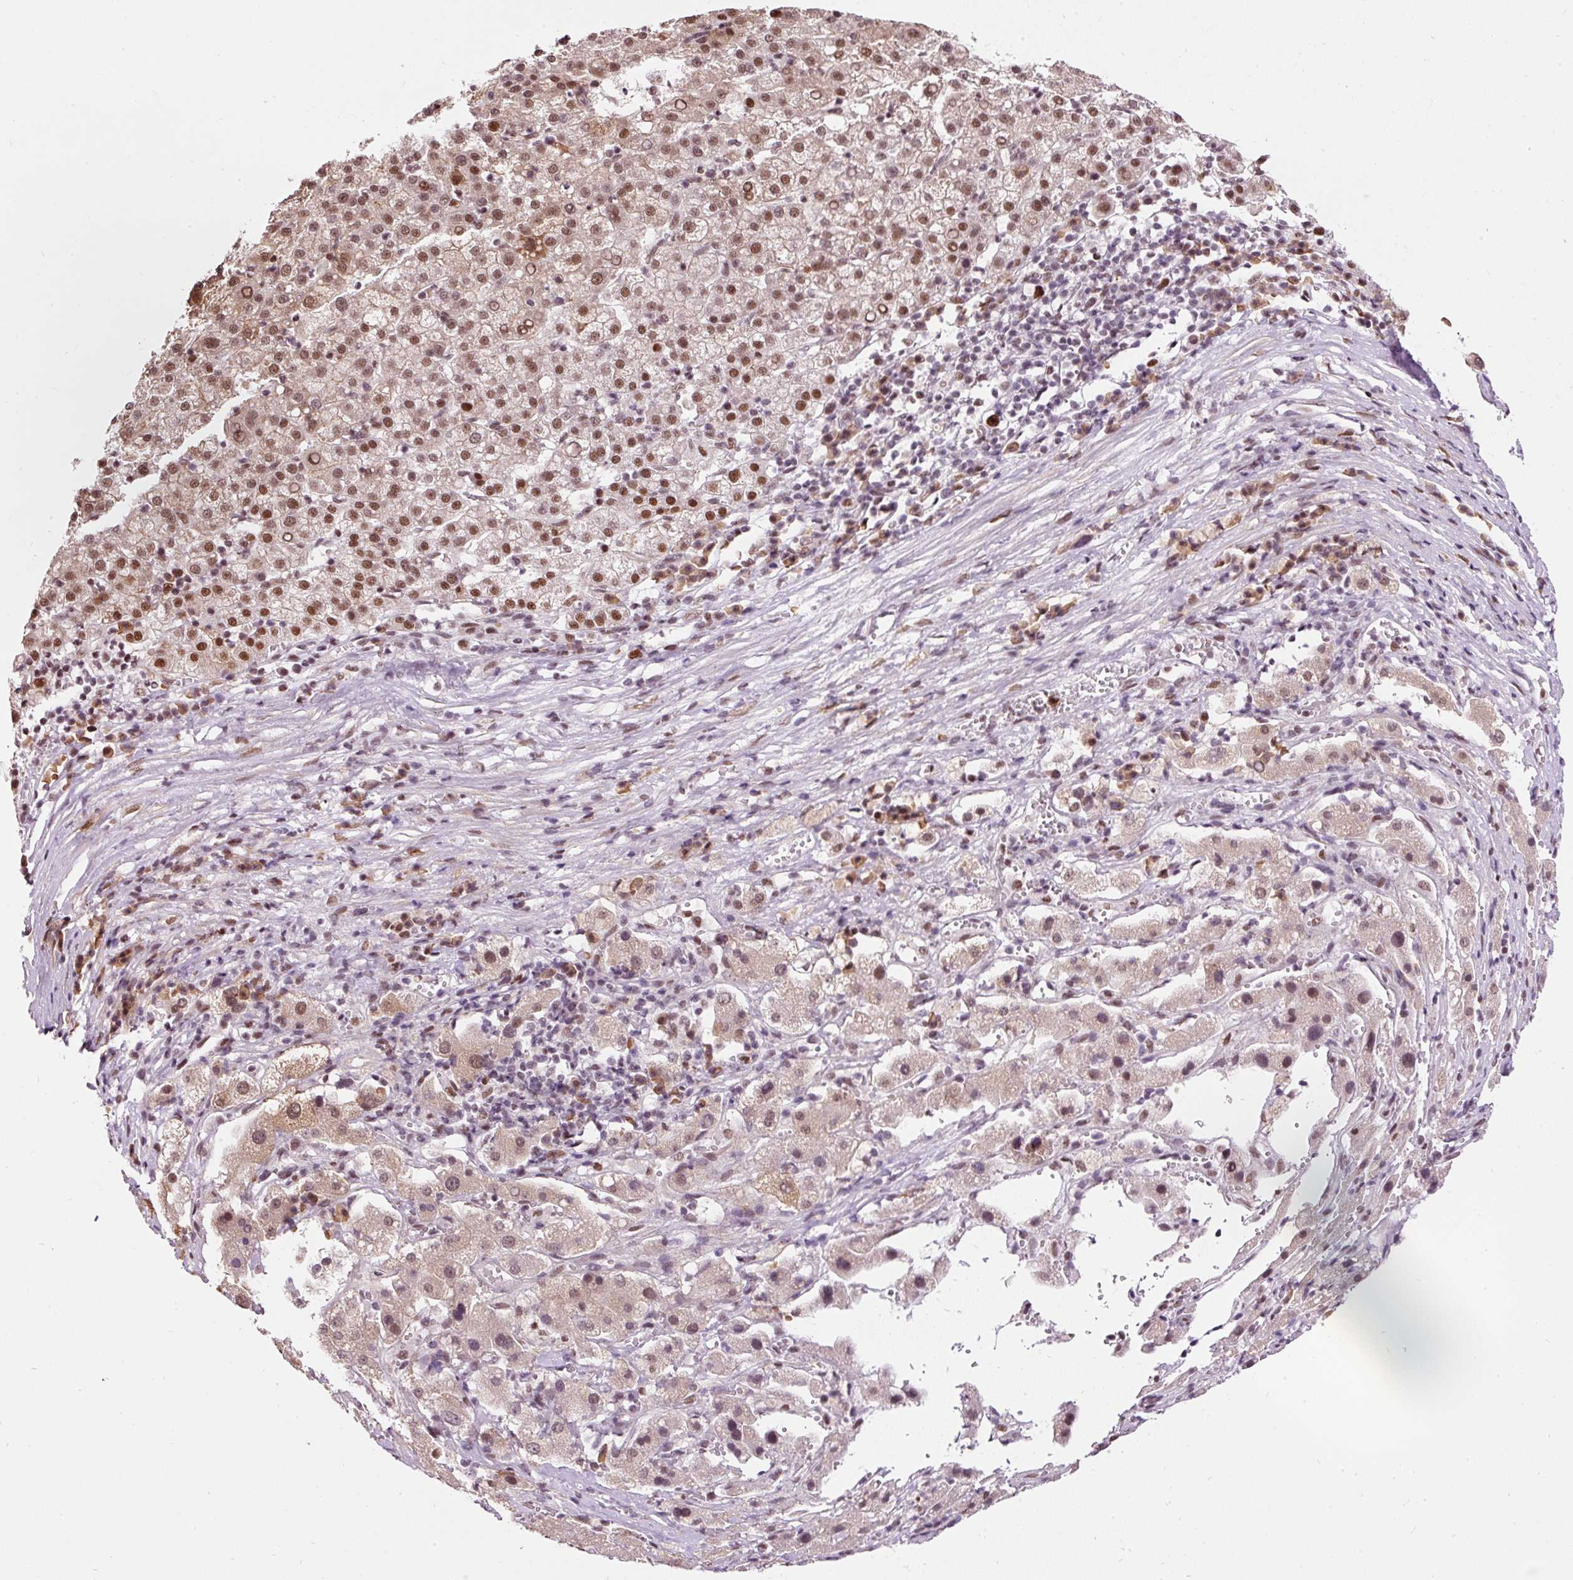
{"staining": {"intensity": "moderate", "quantity": ">75%", "location": "cytoplasmic/membranous,nuclear"}, "tissue": "liver cancer", "cell_type": "Tumor cells", "image_type": "cancer", "snomed": [{"axis": "morphology", "description": "Carcinoma, Hepatocellular, NOS"}, {"axis": "topography", "description": "Liver"}], "caption": "High-power microscopy captured an immunohistochemistry image of liver hepatocellular carcinoma, revealing moderate cytoplasmic/membranous and nuclear staining in about >75% of tumor cells.", "gene": "HNRNPC", "patient": {"sex": "female", "age": 58}}